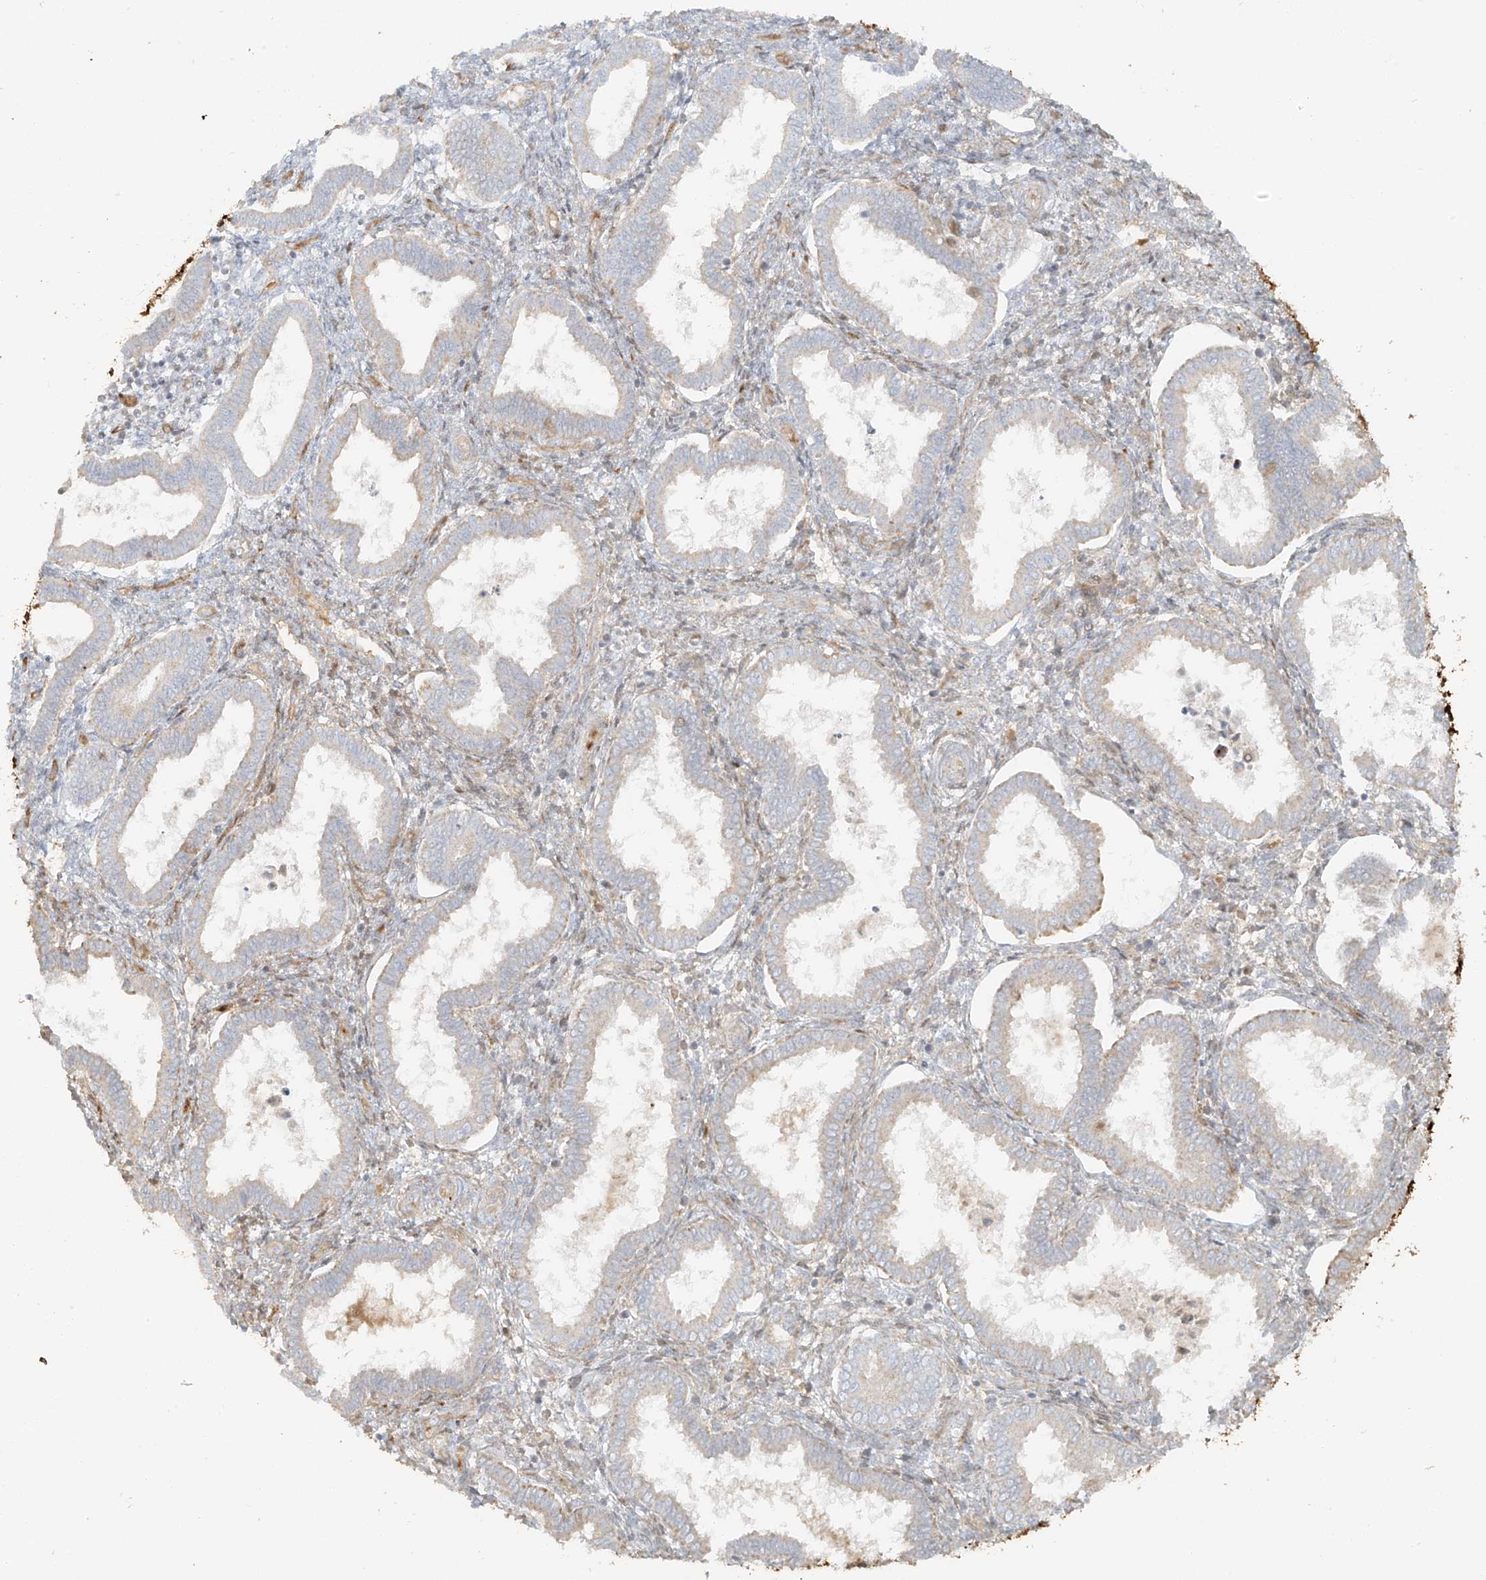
{"staining": {"intensity": "moderate", "quantity": "<25%", "location": "cytoplasmic/membranous"}, "tissue": "endometrium", "cell_type": "Cells in endometrial stroma", "image_type": "normal", "snomed": [{"axis": "morphology", "description": "Normal tissue, NOS"}, {"axis": "topography", "description": "Endometrium"}], "caption": "Moderate cytoplasmic/membranous protein staining is identified in approximately <25% of cells in endometrial stroma in endometrium. (IHC, brightfield microscopy, high magnification).", "gene": "MIPEP", "patient": {"sex": "female", "age": 24}}